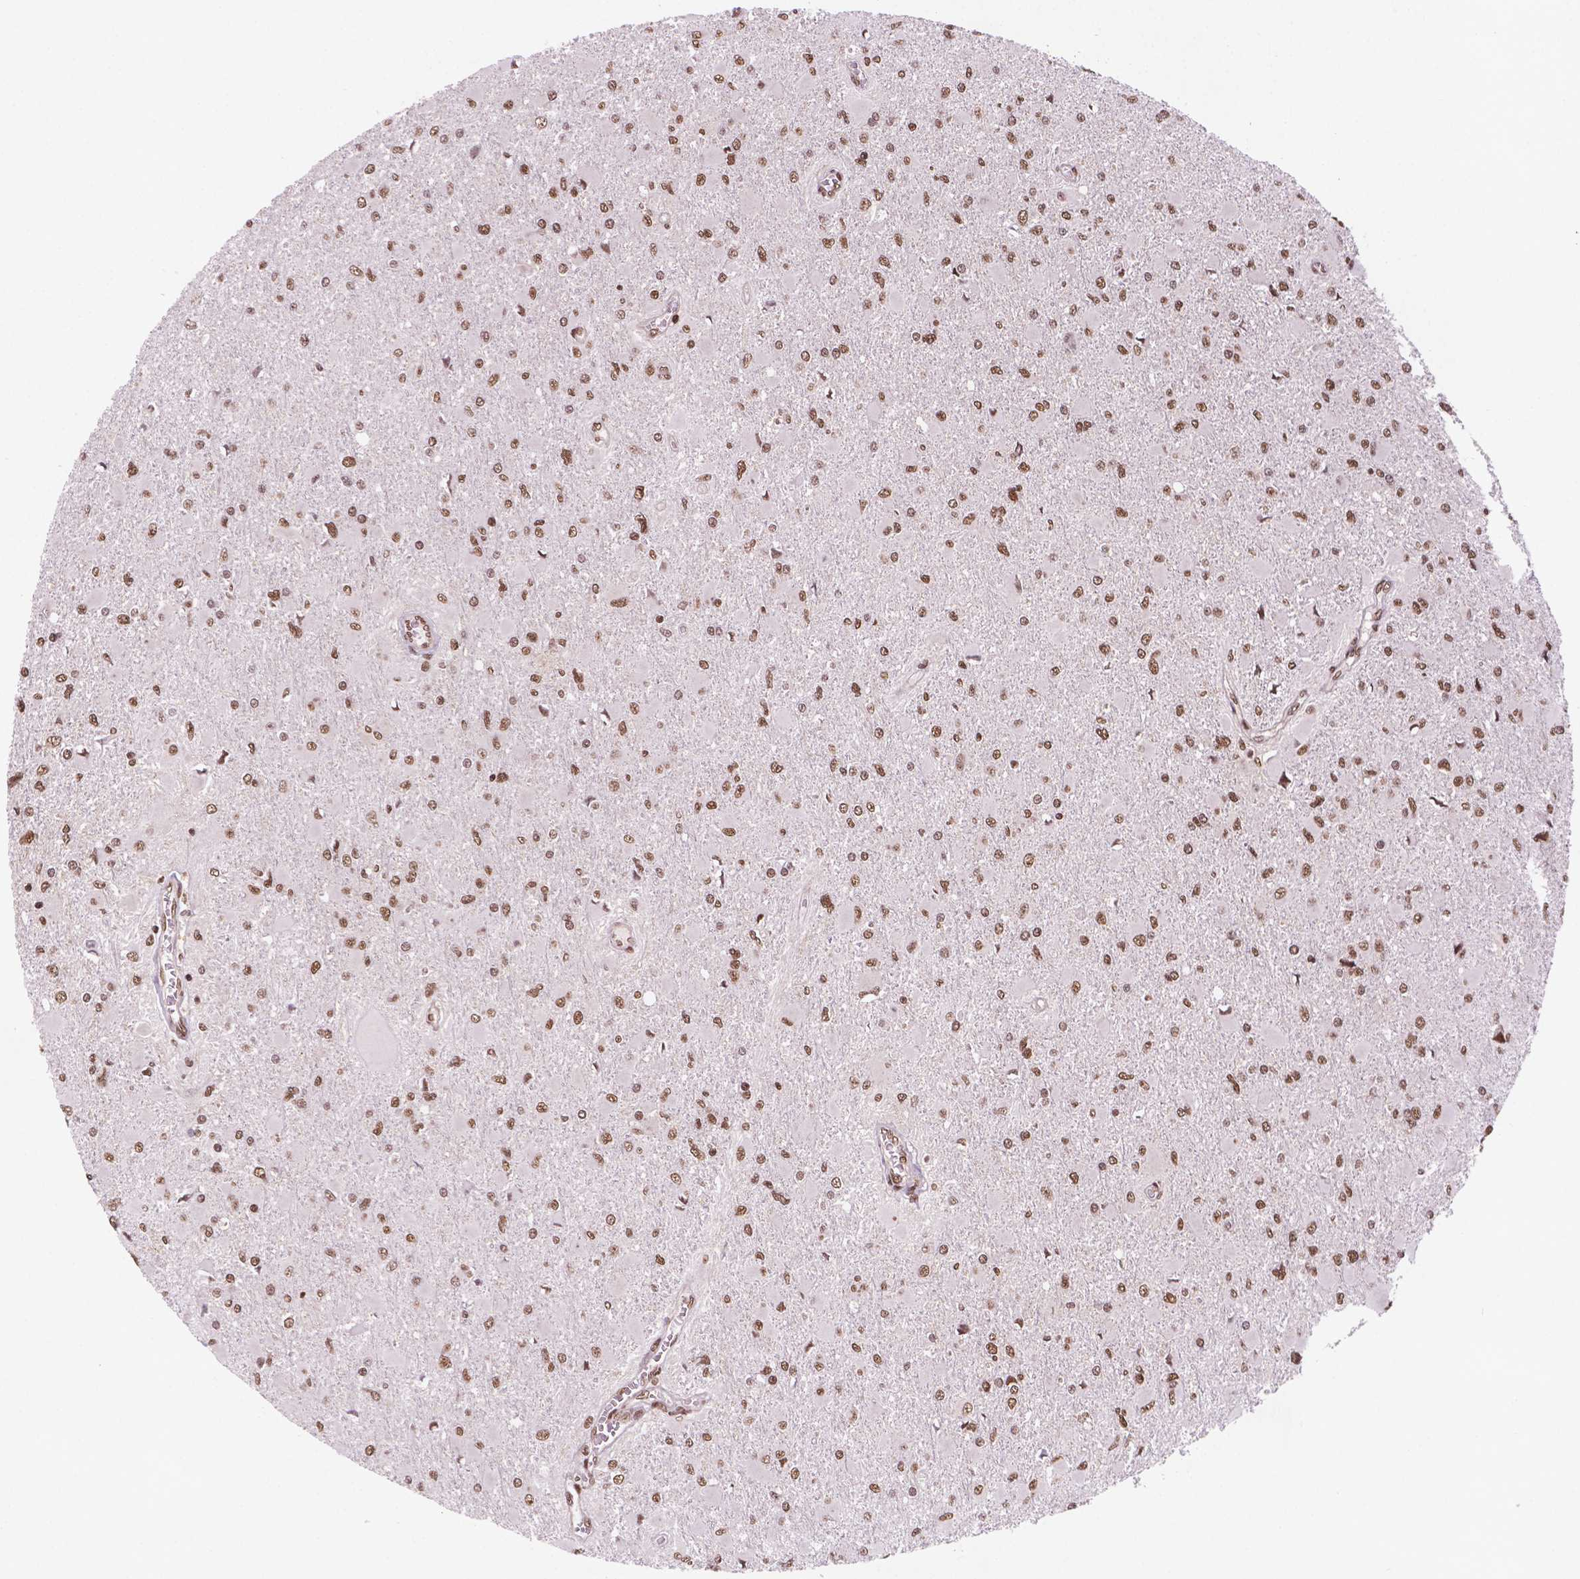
{"staining": {"intensity": "moderate", "quantity": ">75%", "location": "nuclear"}, "tissue": "glioma", "cell_type": "Tumor cells", "image_type": "cancer", "snomed": [{"axis": "morphology", "description": "Glioma, malignant, High grade"}, {"axis": "topography", "description": "Cerebral cortex"}], "caption": "IHC of glioma displays medium levels of moderate nuclear positivity in about >75% of tumor cells. The staining was performed using DAB (3,3'-diaminobenzidine), with brown indicating positive protein expression. Nuclei are stained blue with hematoxylin.", "gene": "SIRT6", "patient": {"sex": "female", "age": 36}}